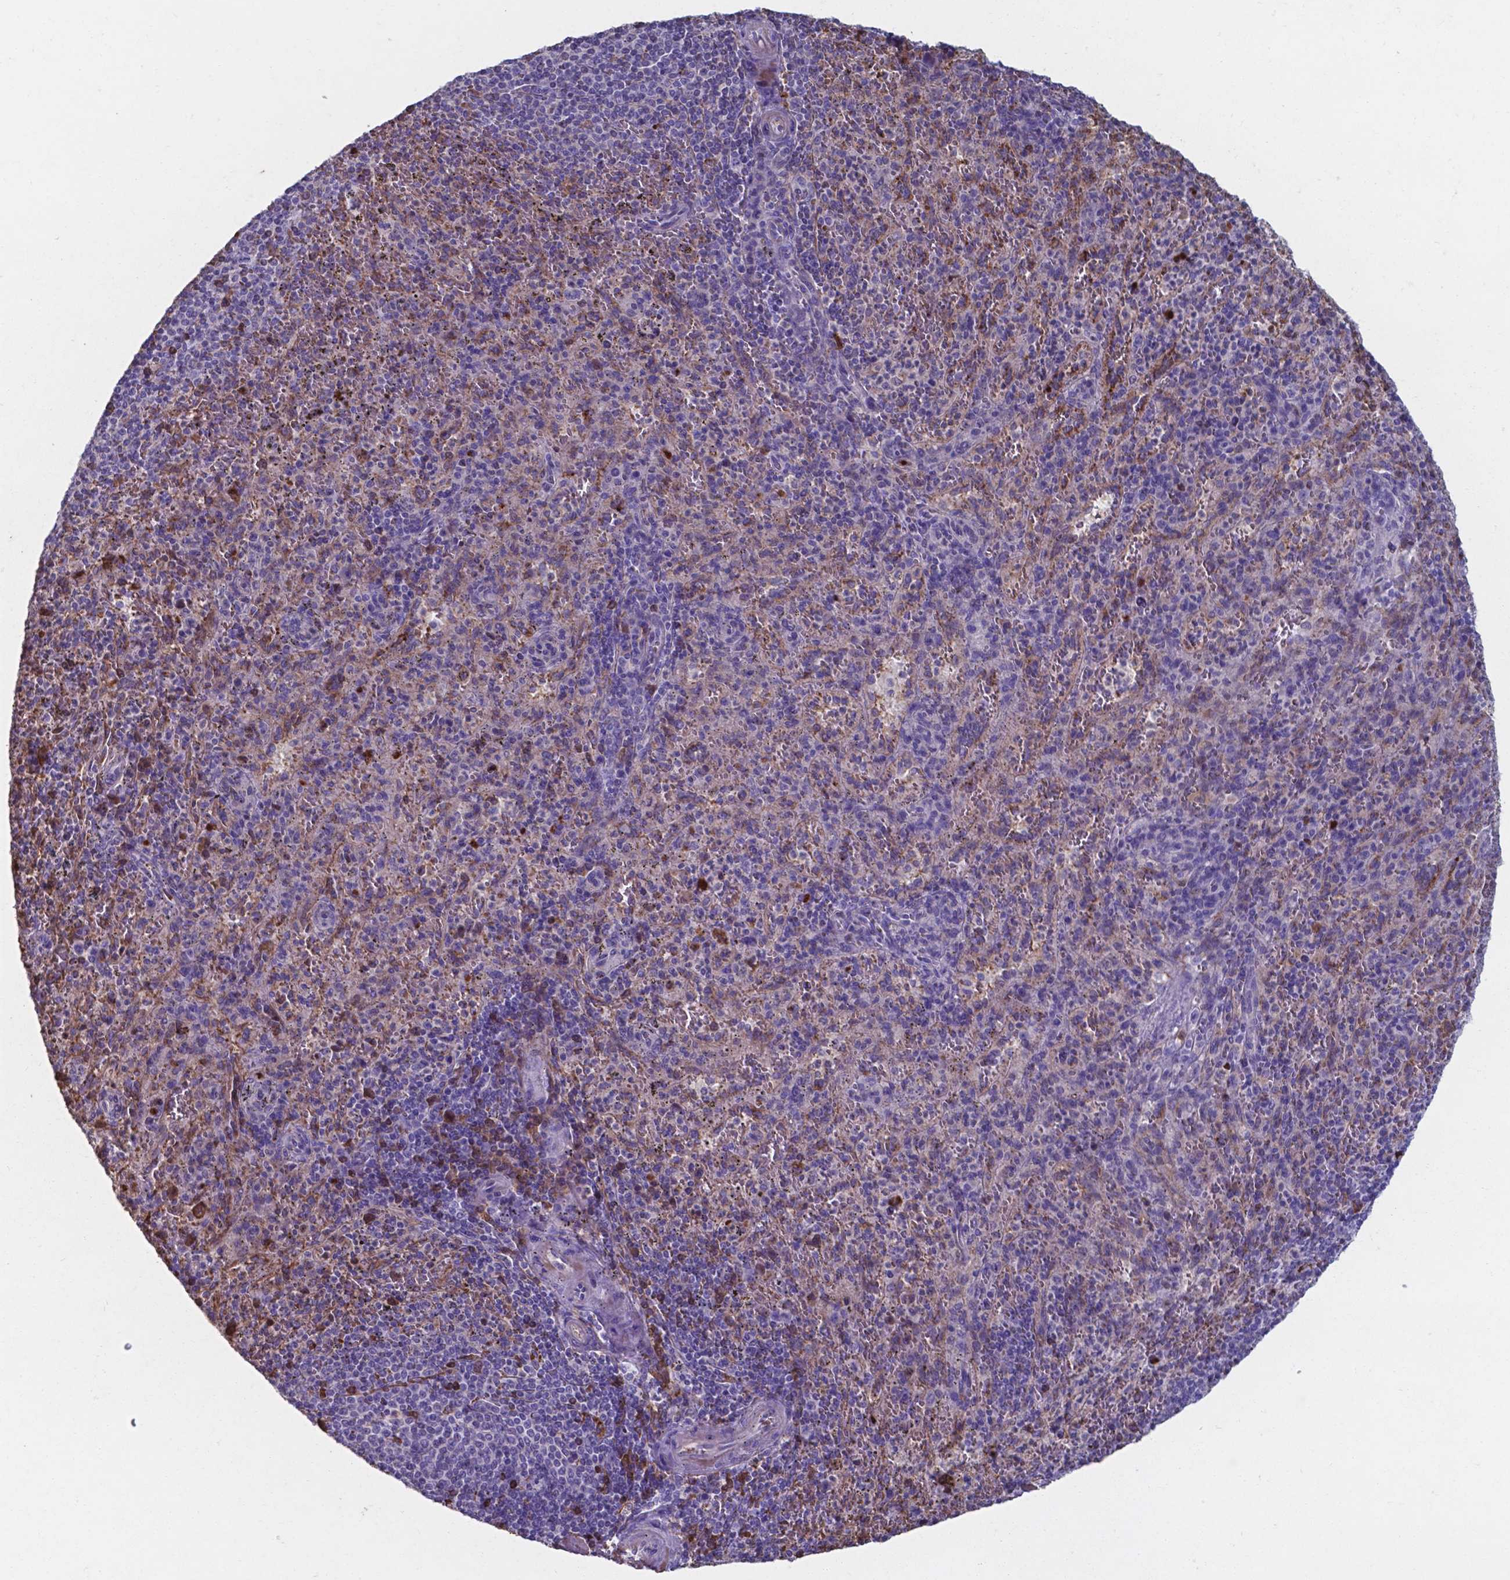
{"staining": {"intensity": "negative", "quantity": "none", "location": "none"}, "tissue": "spleen", "cell_type": "Cells in red pulp", "image_type": "normal", "snomed": [{"axis": "morphology", "description": "Normal tissue, NOS"}, {"axis": "topography", "description": "Spleen"}], "caption": "Photomicrograph shows no protein staining in cells in red pulp of unremarkable spleen.", "gene": "SERPINA1", "patient": {"sex": "male", "age": 57}}